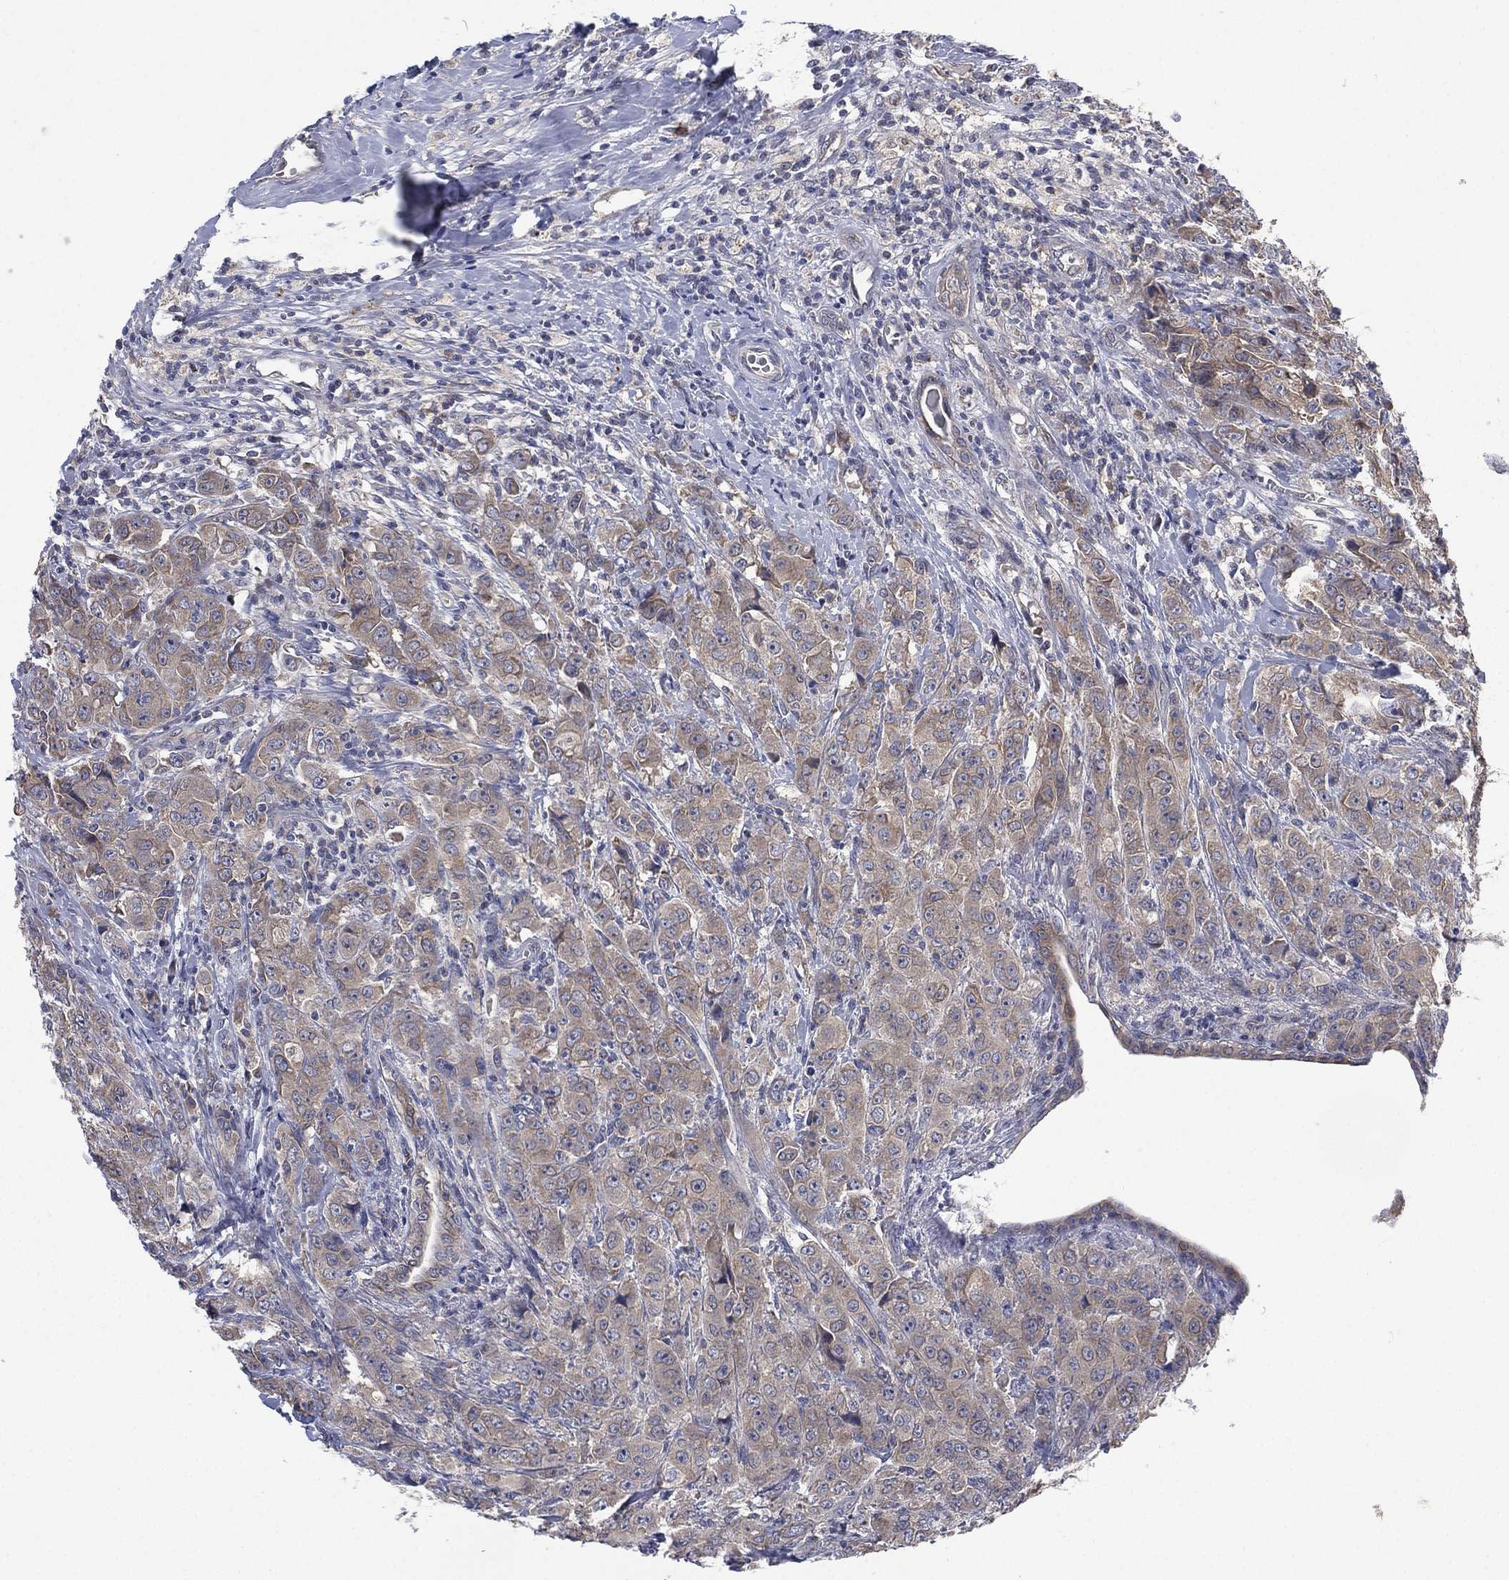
{"staining": {"intensity": "weak", "quantity": "<25%", "location": "cytoplasmic/membranous"}, "tissue": "breast cancer", "cell_type": "Tumor cells", "image_type": "cancer", "snomed": [{"axis": "morphology", "description": "Duct carcinoma"}, {"axis": "topography", "description": "Breast"}], "caption": "Immunohistochemistry micrograph of neoplastic tissue: breast cancer (intraductal carcinoma) stained with DAB (3,3'-diaminobenzidine) demonstrates no significant protein staining in tumor cells. (DAB IHC, high magnification).", "gene": "MPP7", "patient": {"sex": "female", "age": 43}}